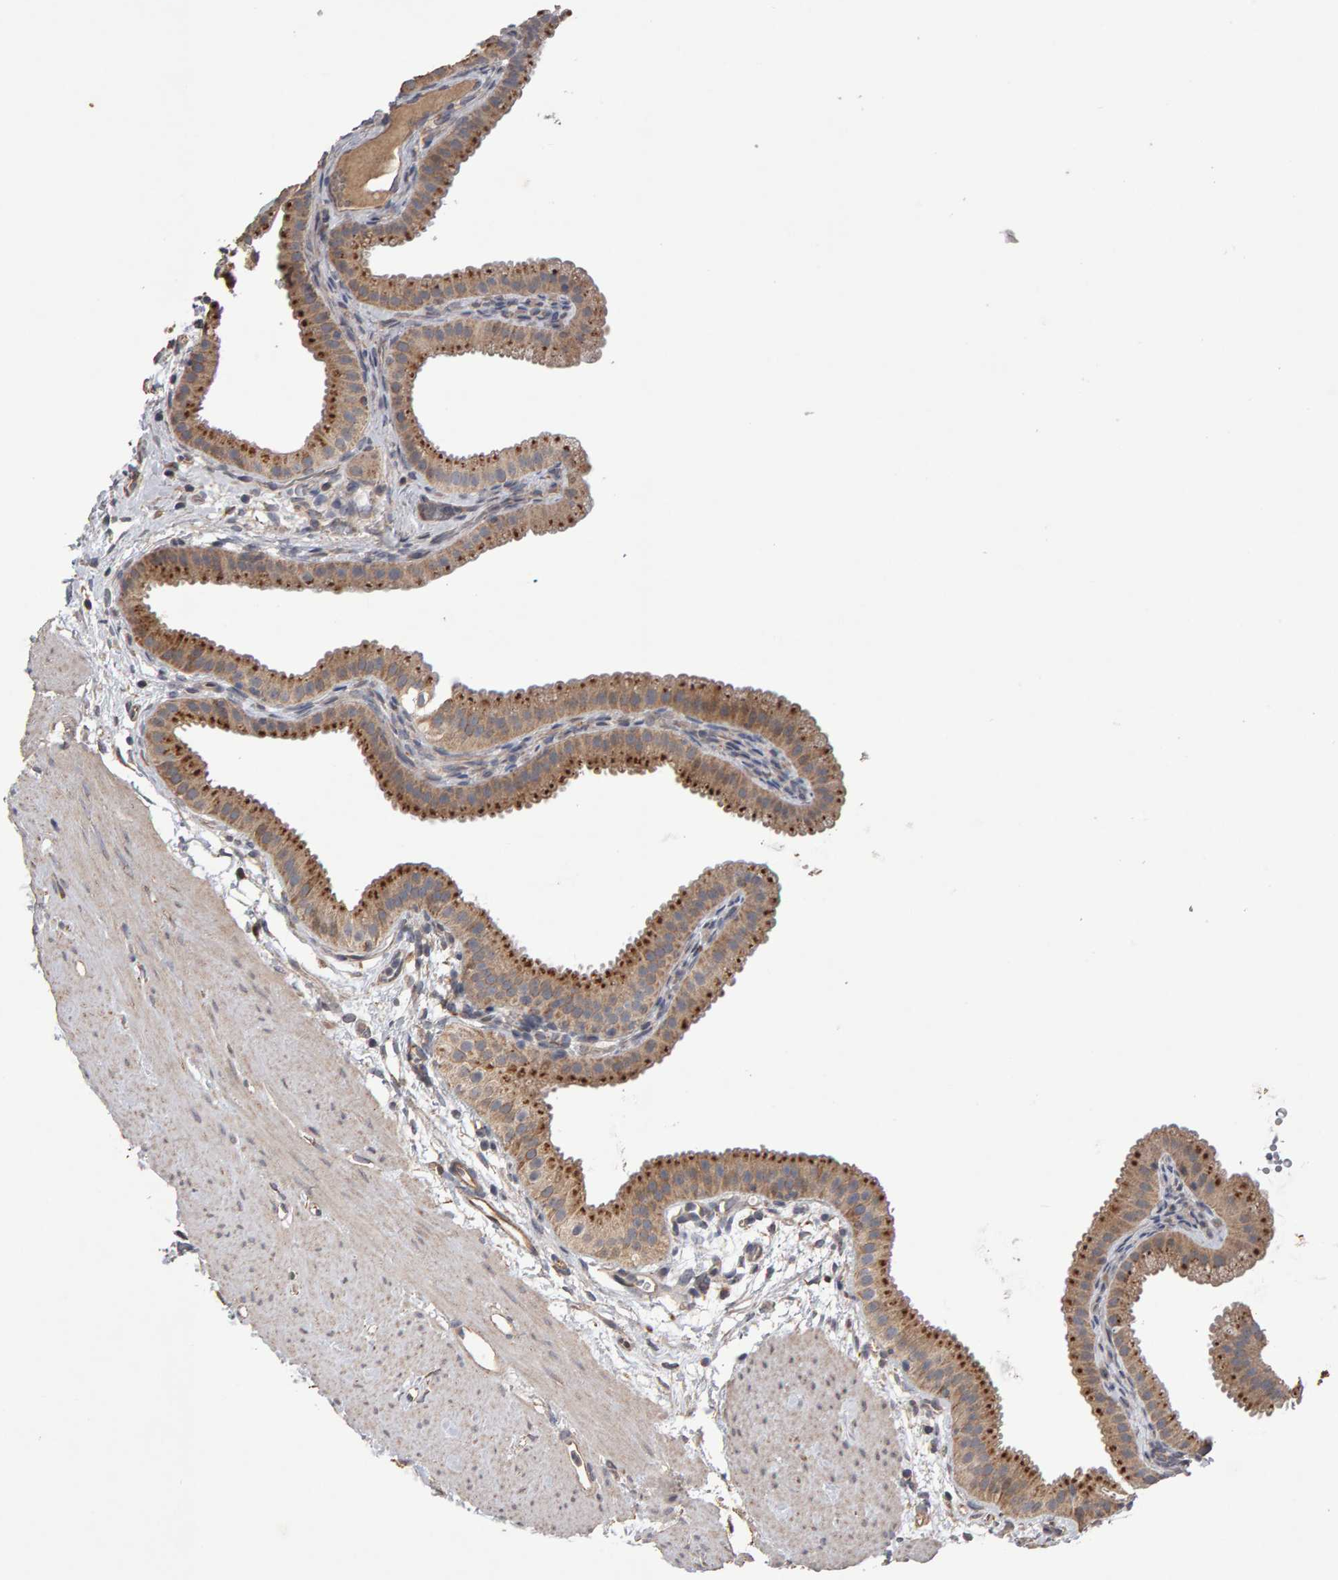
{"staining": {"intensity": "moderate", "quantity": ">75%", "location": "cytoplasmic/membranous"}, "tissue": "gallbladder", "cell_type": "Glandular cells", "image_type": "normal", "snomed": [{"axis": "morphology", "description": "Normal tissue, NOS"}, {"axis": "topography", "description": "Gallbladder"}], "caption": "Brown immunohistochemical staining in normal human gallbladder reveals moderate cytoplasmic/membranous positivity in approximately >75% of glandular cells.", "gene": "COASY", "patient": {"sex": "female", "age": 64}}